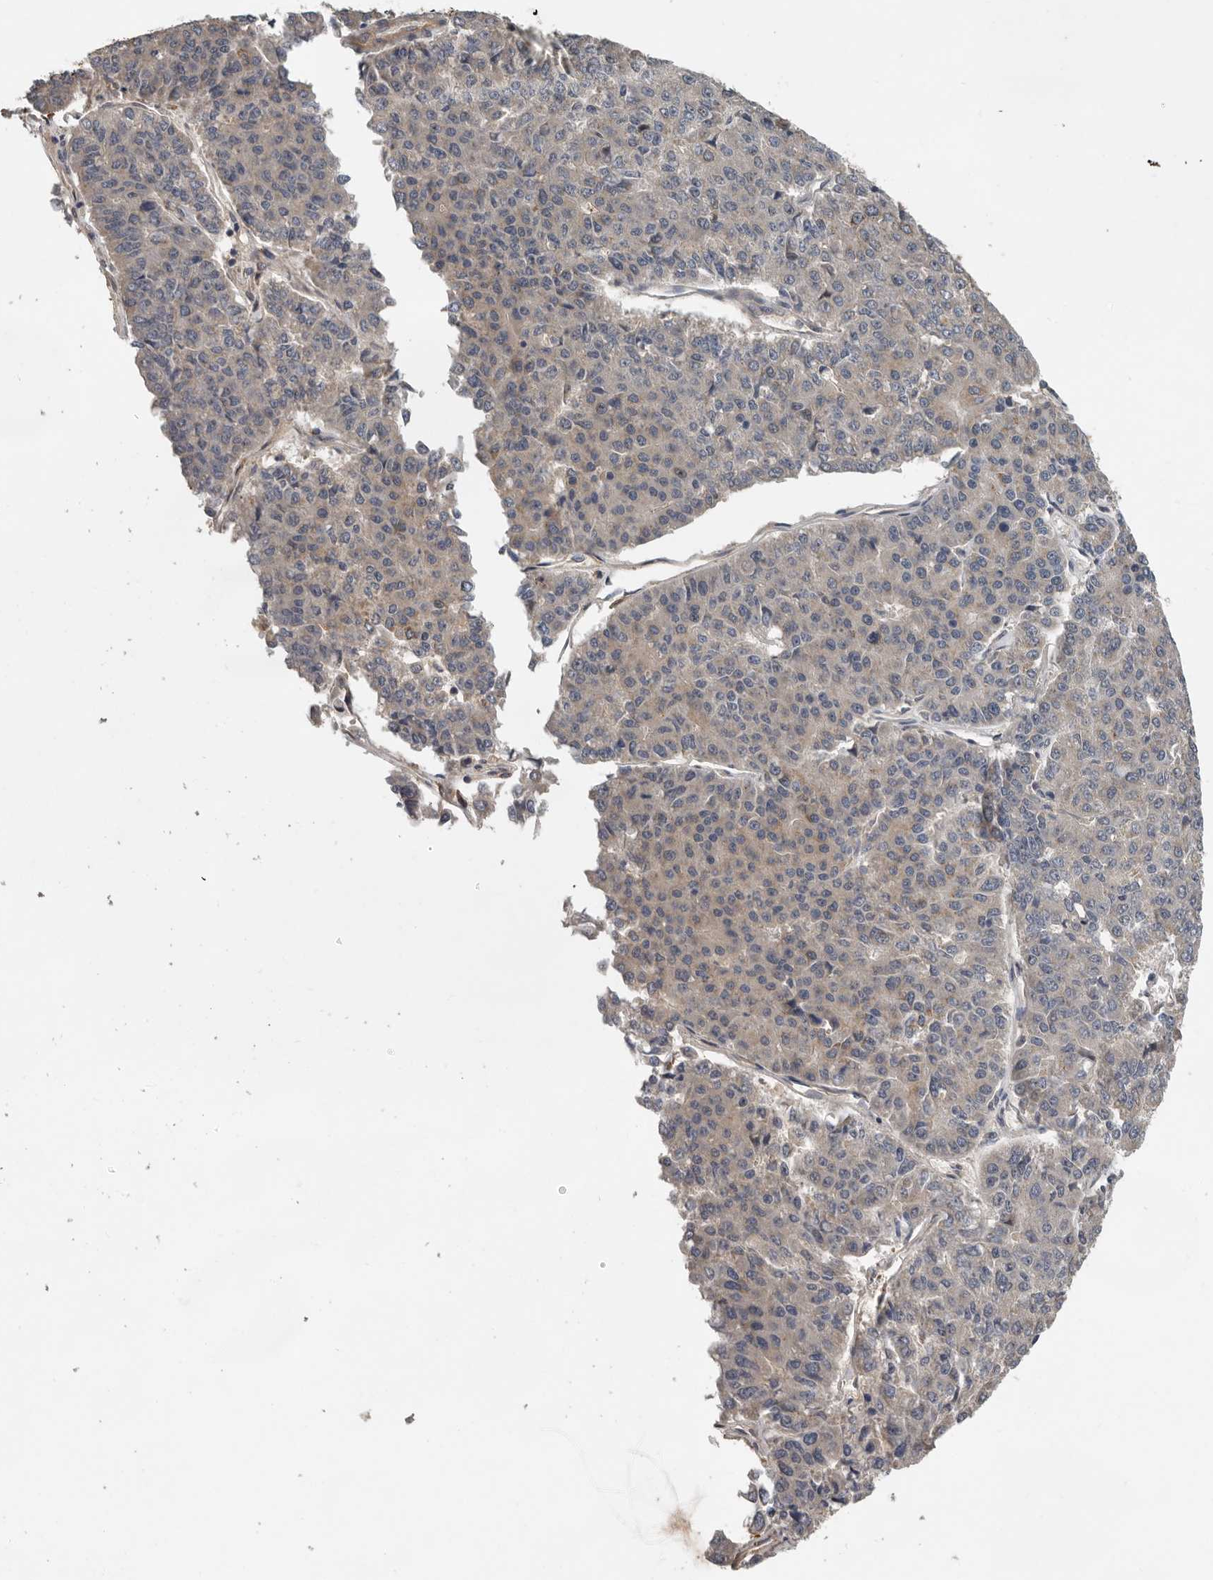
{"staining": {"intensity": "negative", "quantity": "none", "location": "none"}, "tissue": "pancreatic cancer", "cell_type": "Tumor cells", "image_type": "cancer", "snomed": [{"axis": "morphology", "description": "Adenocarcinoma, NOS"}, {"axis": "topography", "description": "Pancreas"}], "caption": "The image demonstrates no staining of tumor cells in adenocarcinoma (pancreatic).", "gene": "RNF157", "patient": {"sex": "male", "age": 50}}